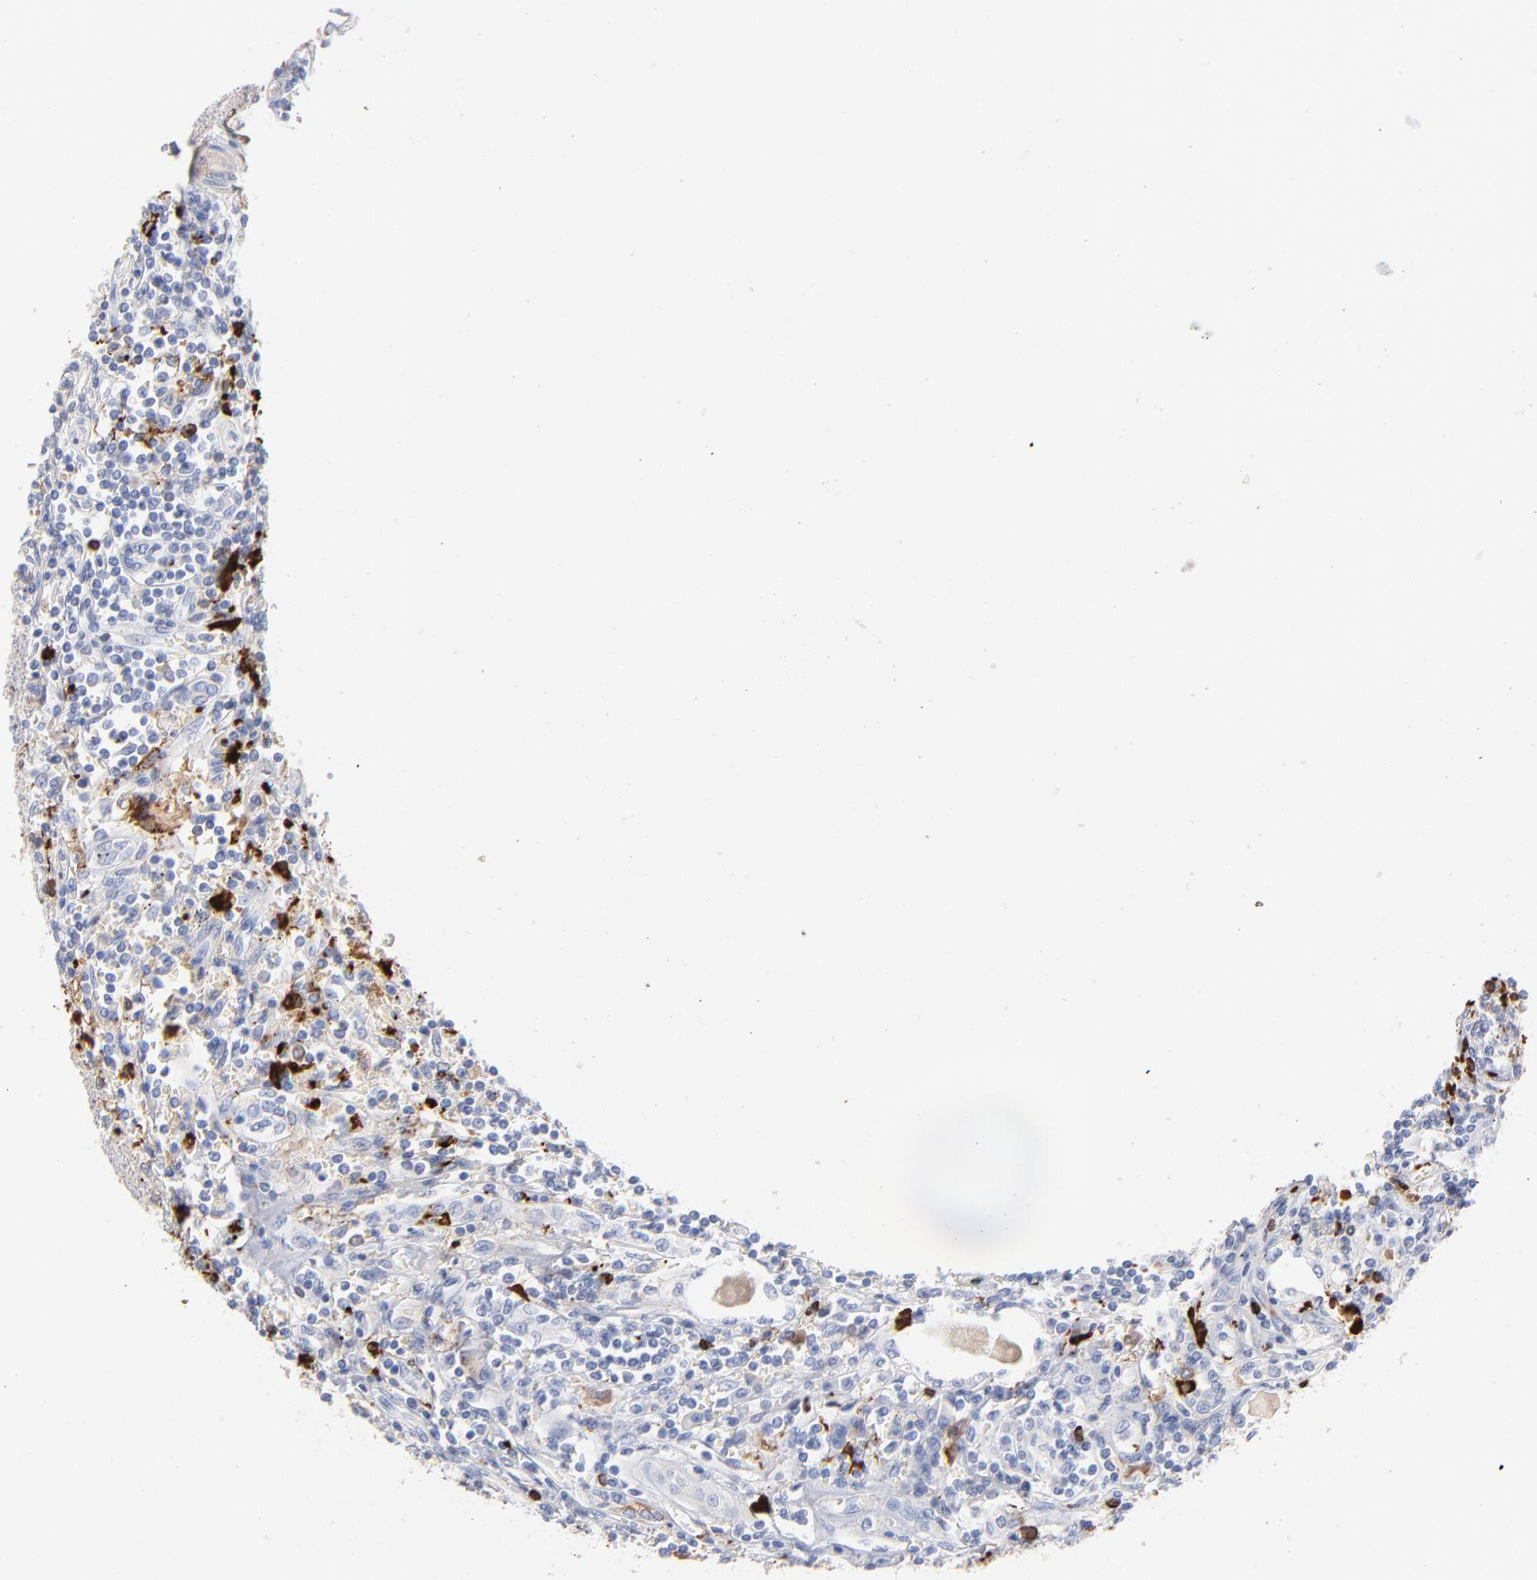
{"staining": {"intensity": "negative", "quantity": "none", "location": "none"}, "tissue": "renal cancer", "cell_type": "Tumor cells", "image_type": "cancer", "snomed": [{"axis": "morphology", "description": "Normal tissue, NOS"}, {"axis": "morphology", "description": "Adenocarcinoma, NOS"}, {"axis": "topography", "description": "Kidney"}], "caption": "IHC of renal cancer shows no positivity in tumor cells. Brightfield microscopy of immunohistochemistry stained with DAB (brown) and hematoxylin (blue), captured at high magnification.", "gene": "APOH", "patient": {"sex": "male", "age": 71}}